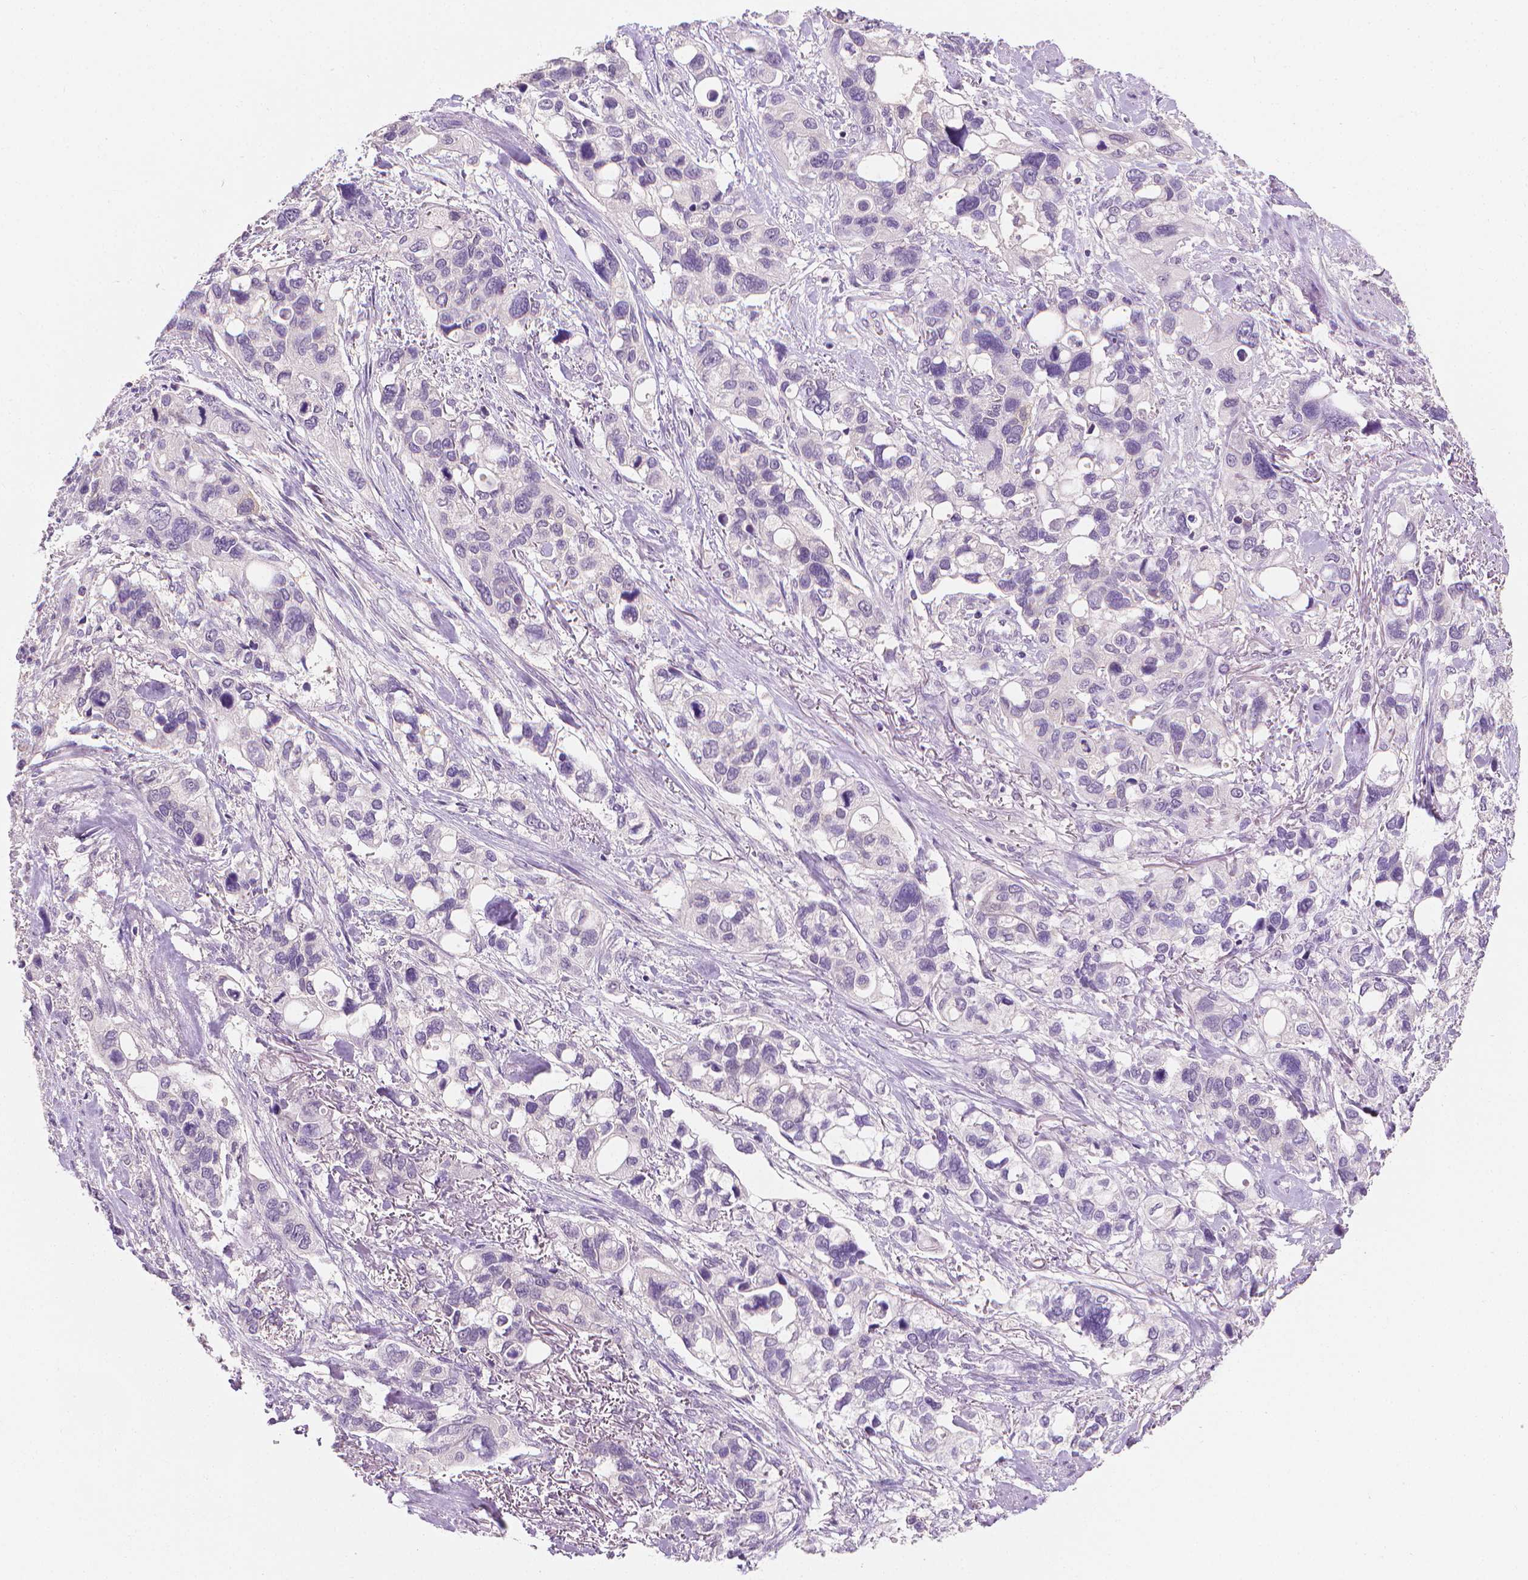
{"staining": {"intensity": "negative", "quantity": "none", "location": "none"}, "tissue": "stomach cancer", "cell_type": "Tumor cells", "image_type": "cancer", "snomed": [{"axis": "morphology", "description": "Adenocarcinoma, NOS"}, {"axis": "topography", "description": "Stomach, upper"}], "caption": "This is a photomicrograph of IHC staining of stomach adenocarcinoma, which shows no staining in tumor cells. The staining was performed using DAB to visualize the protein expression in brown, while the nuclei were stained in blue with hematoxylin (Magnification: 20x).", "gene": "FASN", "patient": {"sex": "female", "age": 81}}